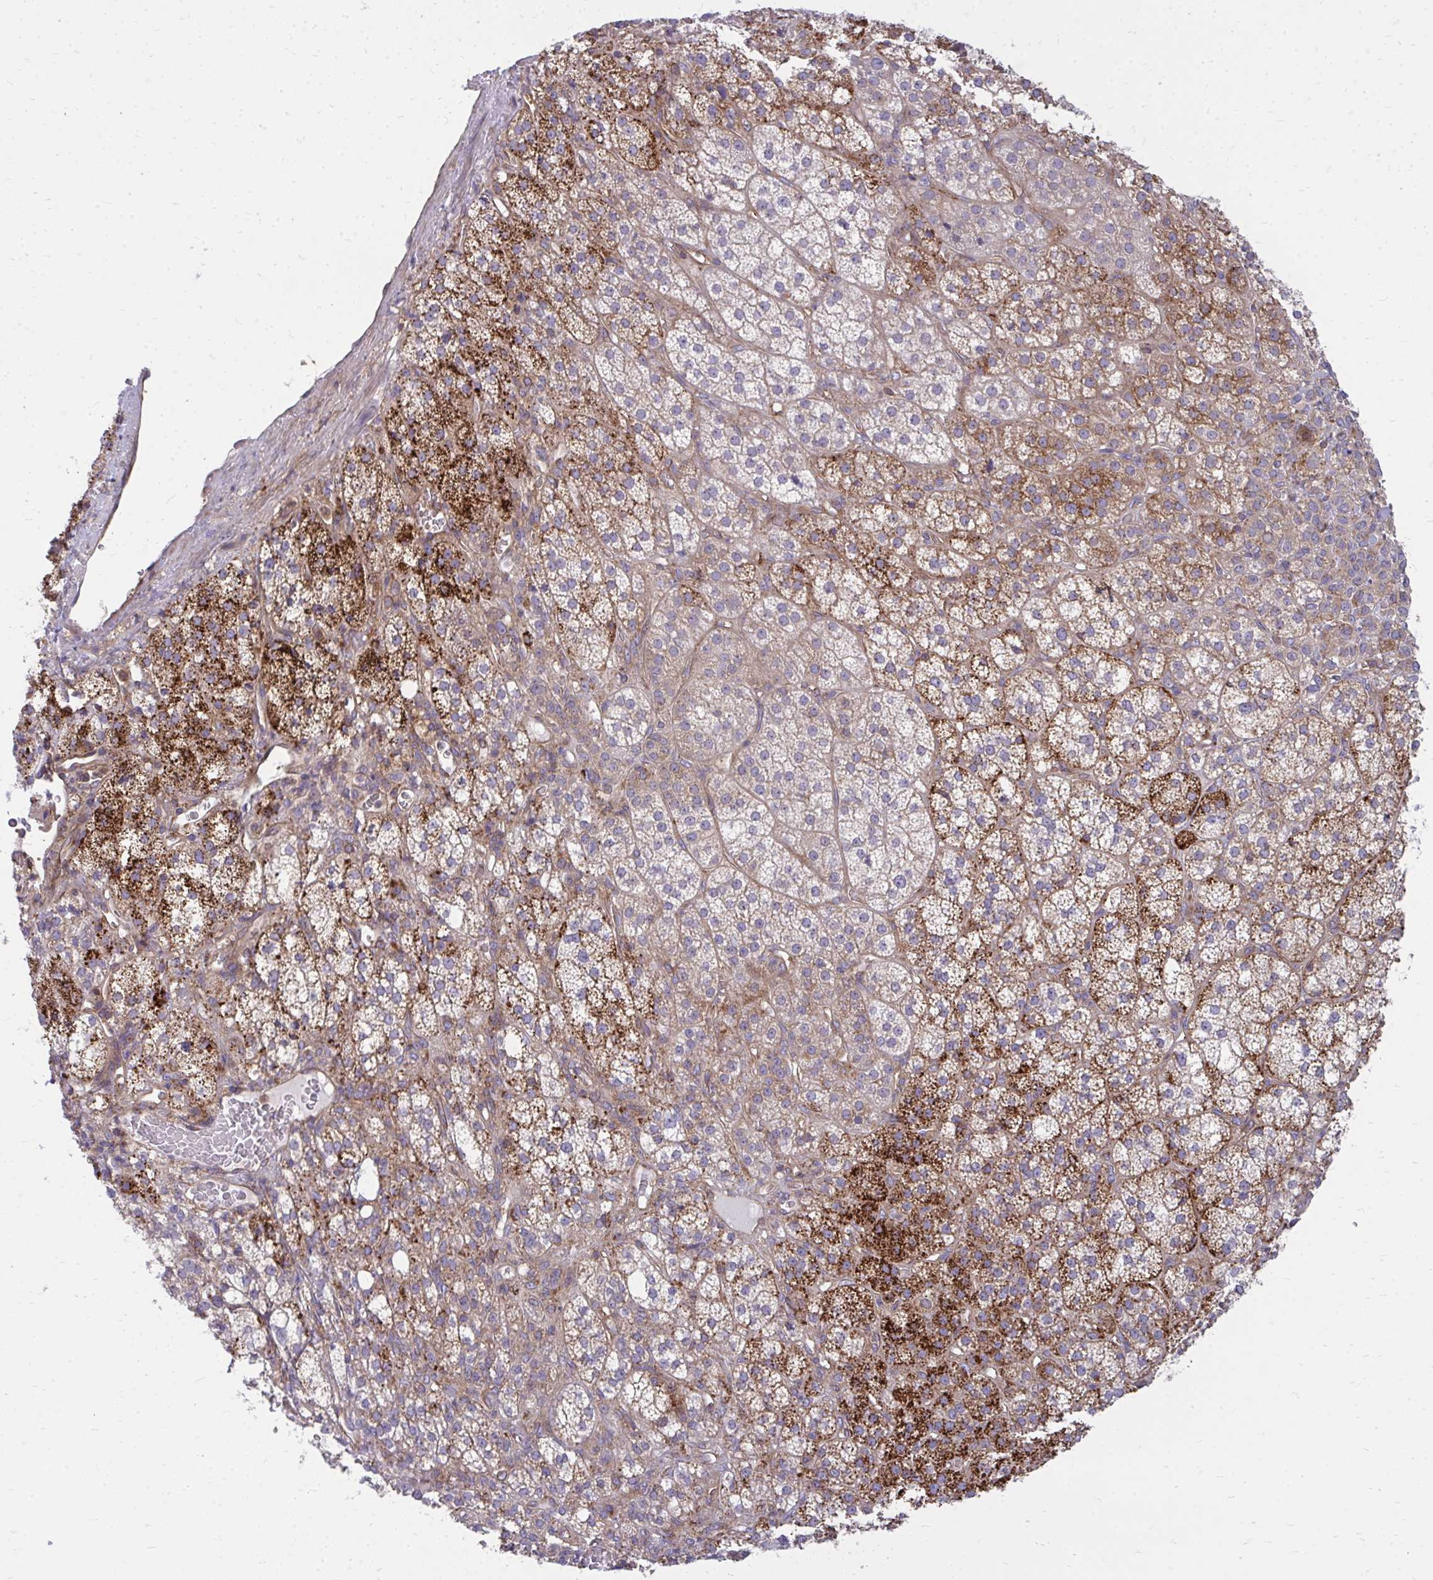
{"staining": {"intensity": "strong", "quantity": "25%-75%", "location": "cytoplasmic/membranous"}, "tissue": "adrenal gland", "cell_type": "Glandular cells", "image_type": "normal", "snomed": [{"axis": "morphology", "description": "Normal tissue, NOS"}, {"axis": "topography", "description": "Adrenal gland"}], "caption": "A histopathology image showing strong cytoplasmic/membranous positivity in about 25%-75% of glandular cells in normal adrenal gland, as visualized by brown immunohistochemical staining.", "gene": "ASAP1", "patient": {"sex": "female", "age": 60}}